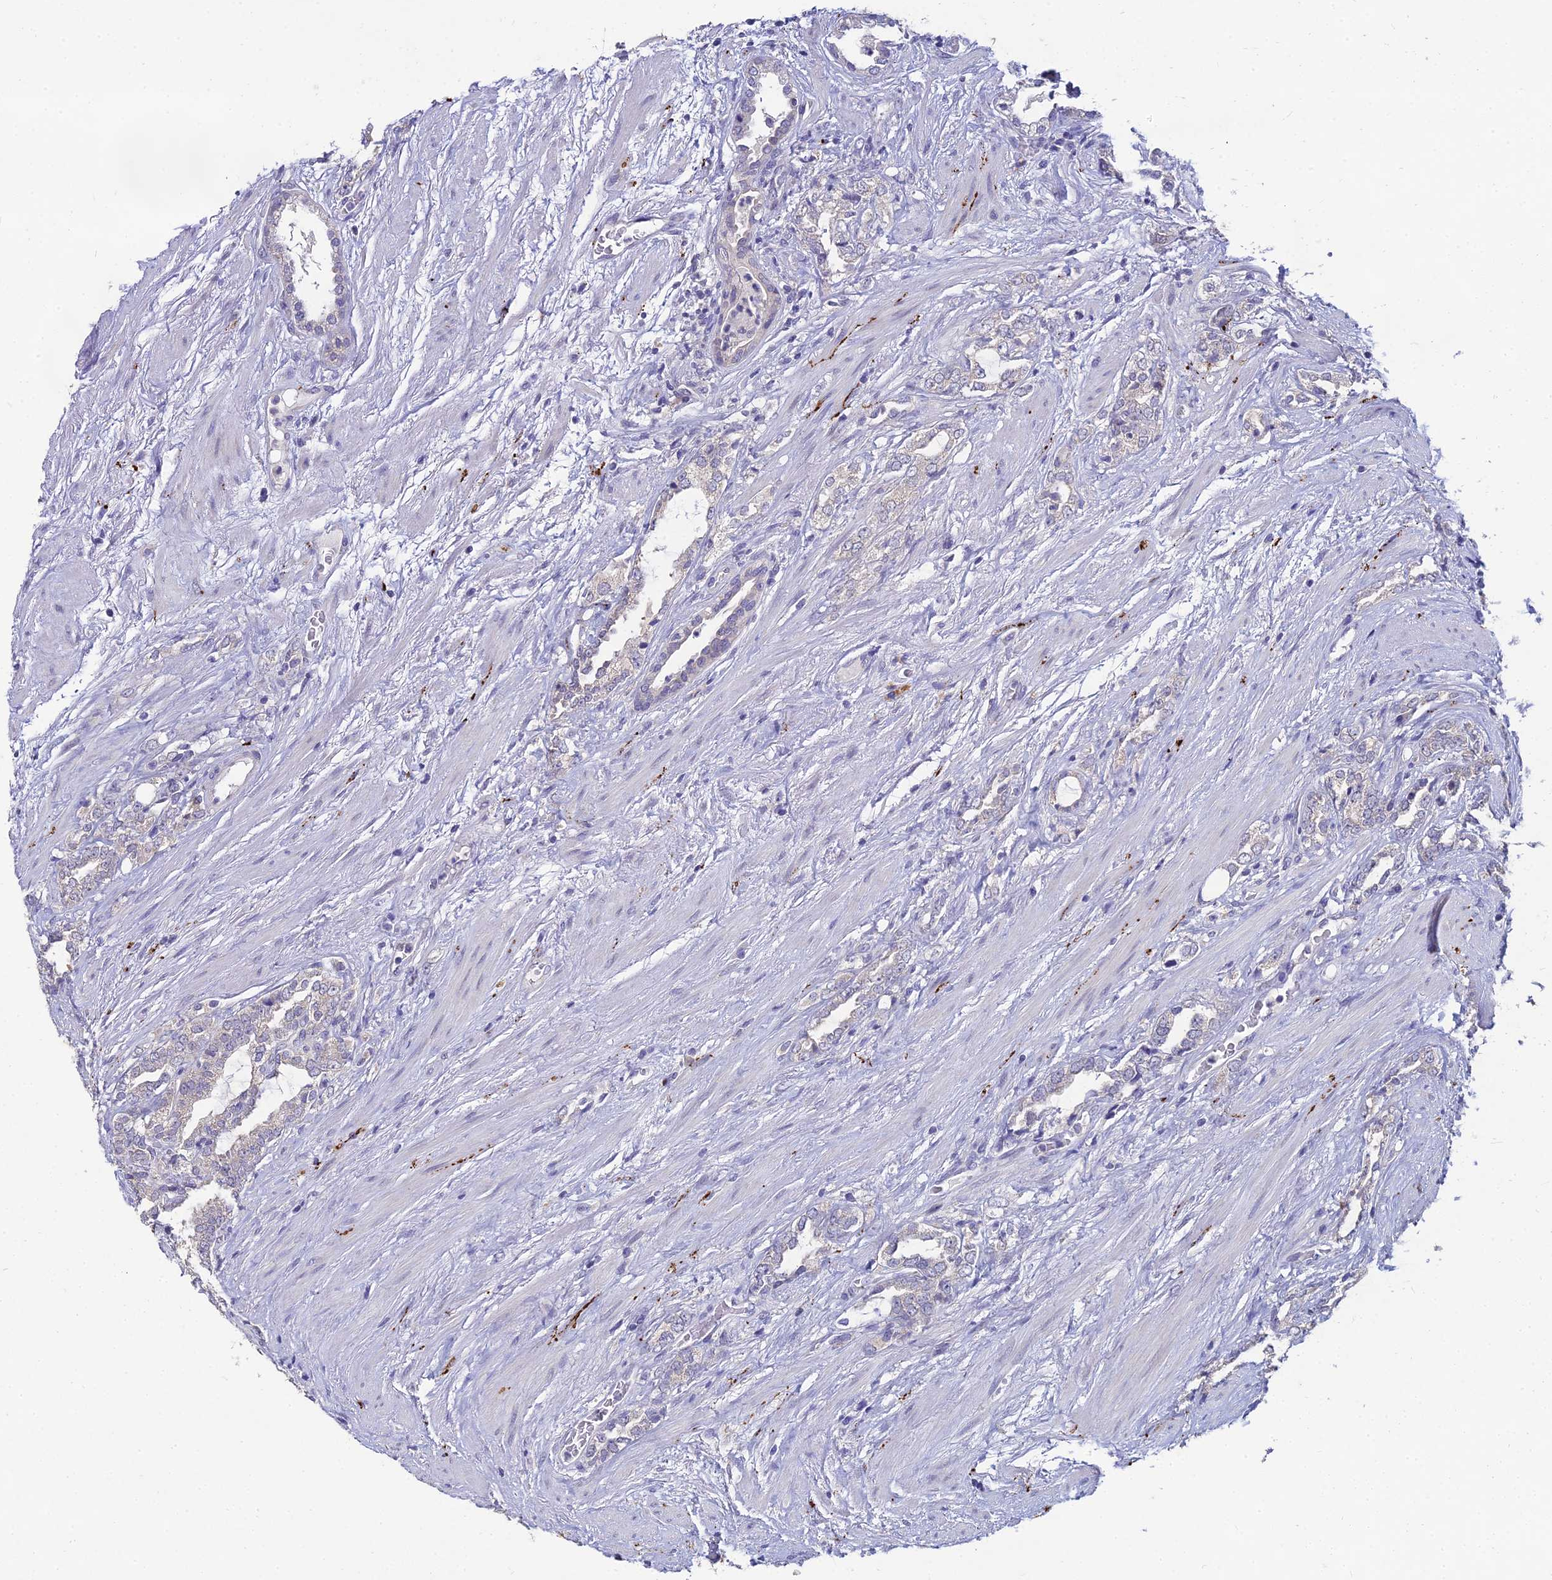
{"staining": {"intensity": "negative", "quantity": "none", "location": "none"}, "tissue": "prostate cancer", "cell_type": "Tumor cells", "image_type": "cancer", "snomed": [{"axis": "morphology", "description": "Adenocarcinoma, High grade"}, {"axis": "topography", "description": "Prostate"}], "caption": "Human prostate cancer (high-grade adenocarcinoma) stained for a protein using IHC reveals no staining in tumor cells.", "gene": "NPY", "patient": {"sex": "male", "age": 64}}